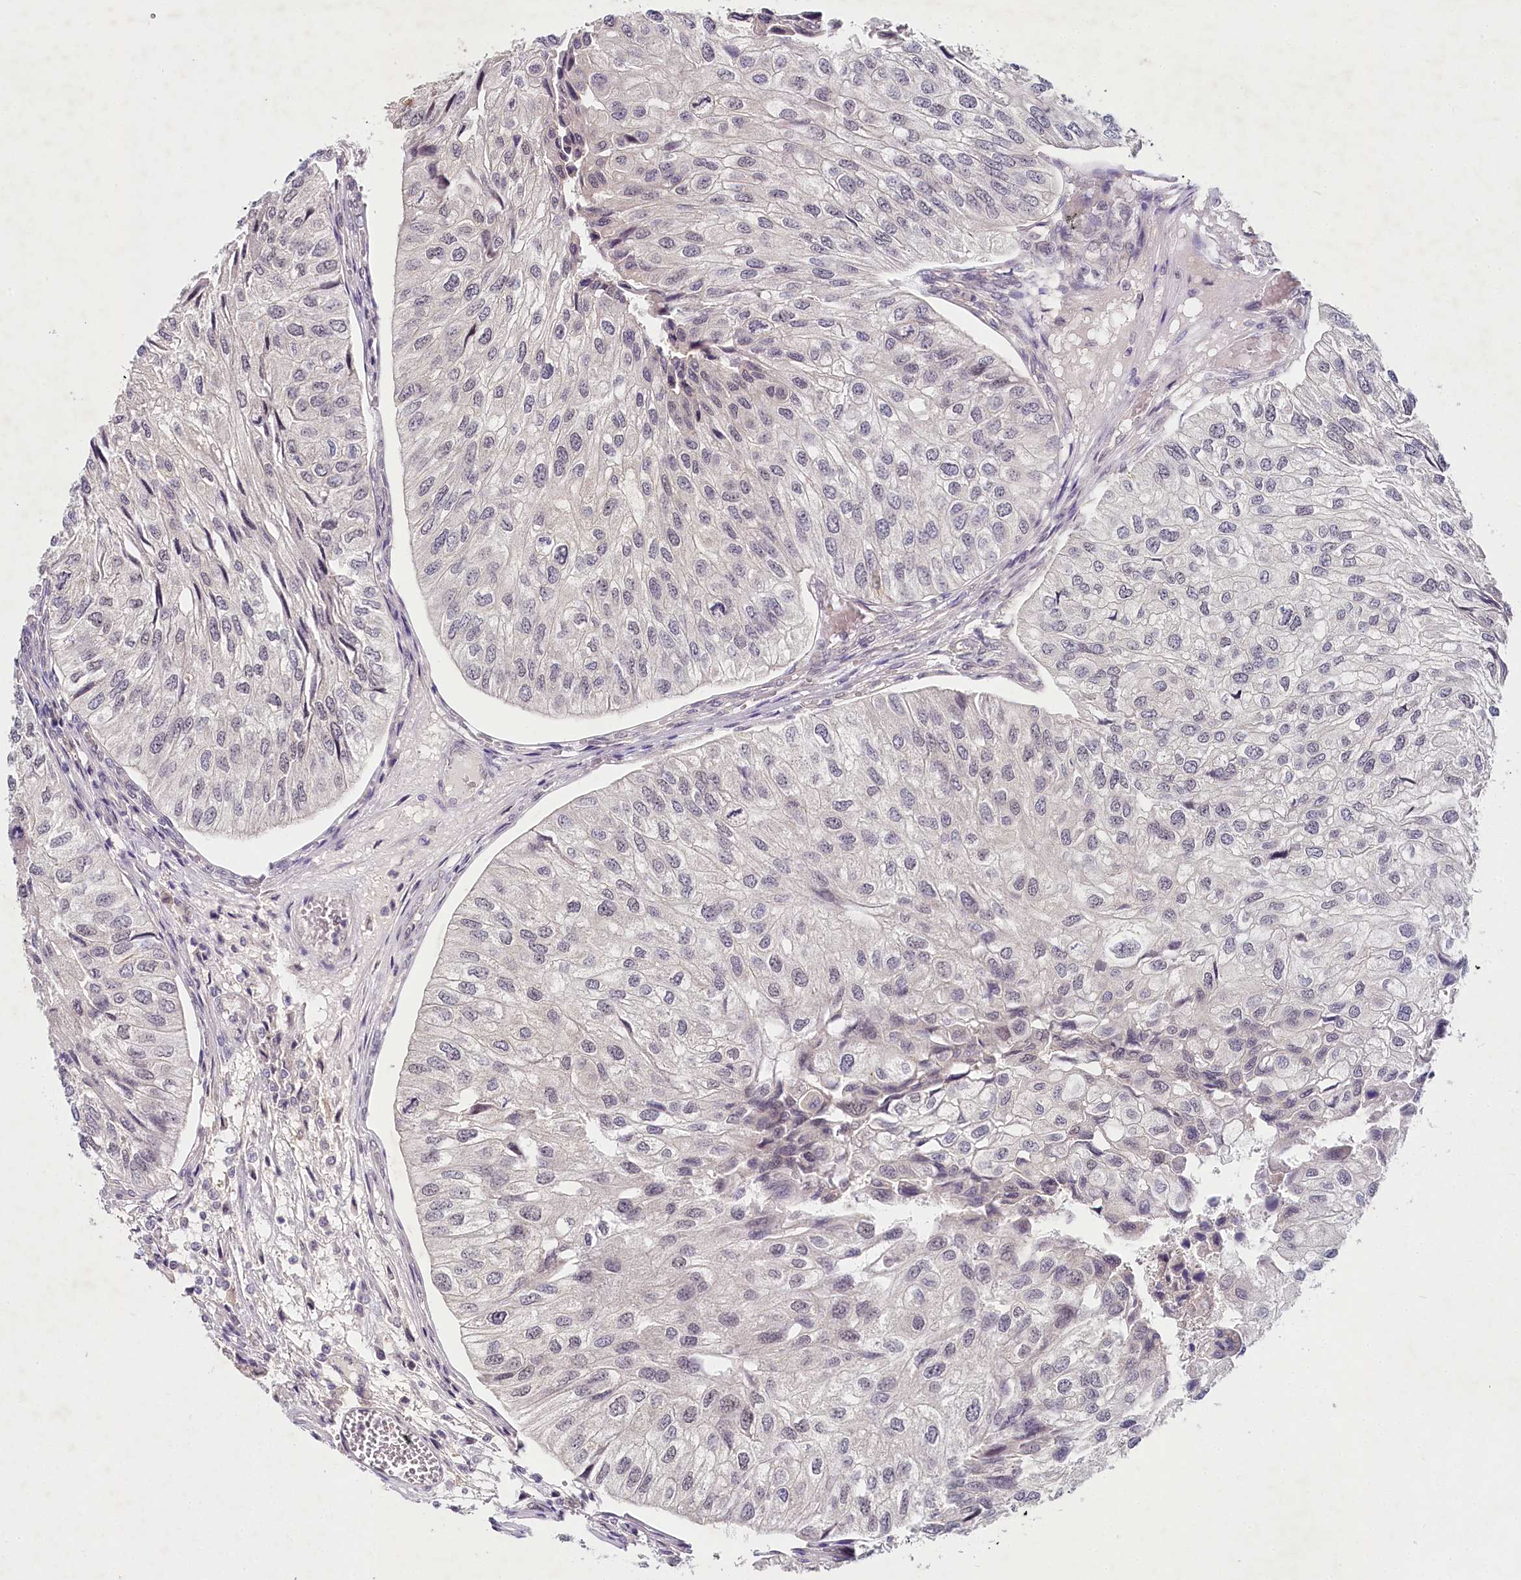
{"staining": {"intensity": "weak", "quantity": "<25%", "location": "nuclear"}, "tissue": "urothelial cancer", "cell_type": "Tumor cells", "image_type": "cancer", "snomed": [{"axis": "morphology", "description": "Urothelial carcinoma, Low grade"}, {"axis": "topography", "description": "Urinary bladder"}], "caption": "Immunohistochemical staining of urothelial cancer demonstrates no significant positivity in tumor cells. The staining was performed using DAB (3,3'-diaminobenzidine) to visualize the protein expression in brown, while the nuclei were stained in blue with hematoxylin (Magnification: 20x).", "gene": "AMTN", "patient": {"sex": "female", "age": 89}}